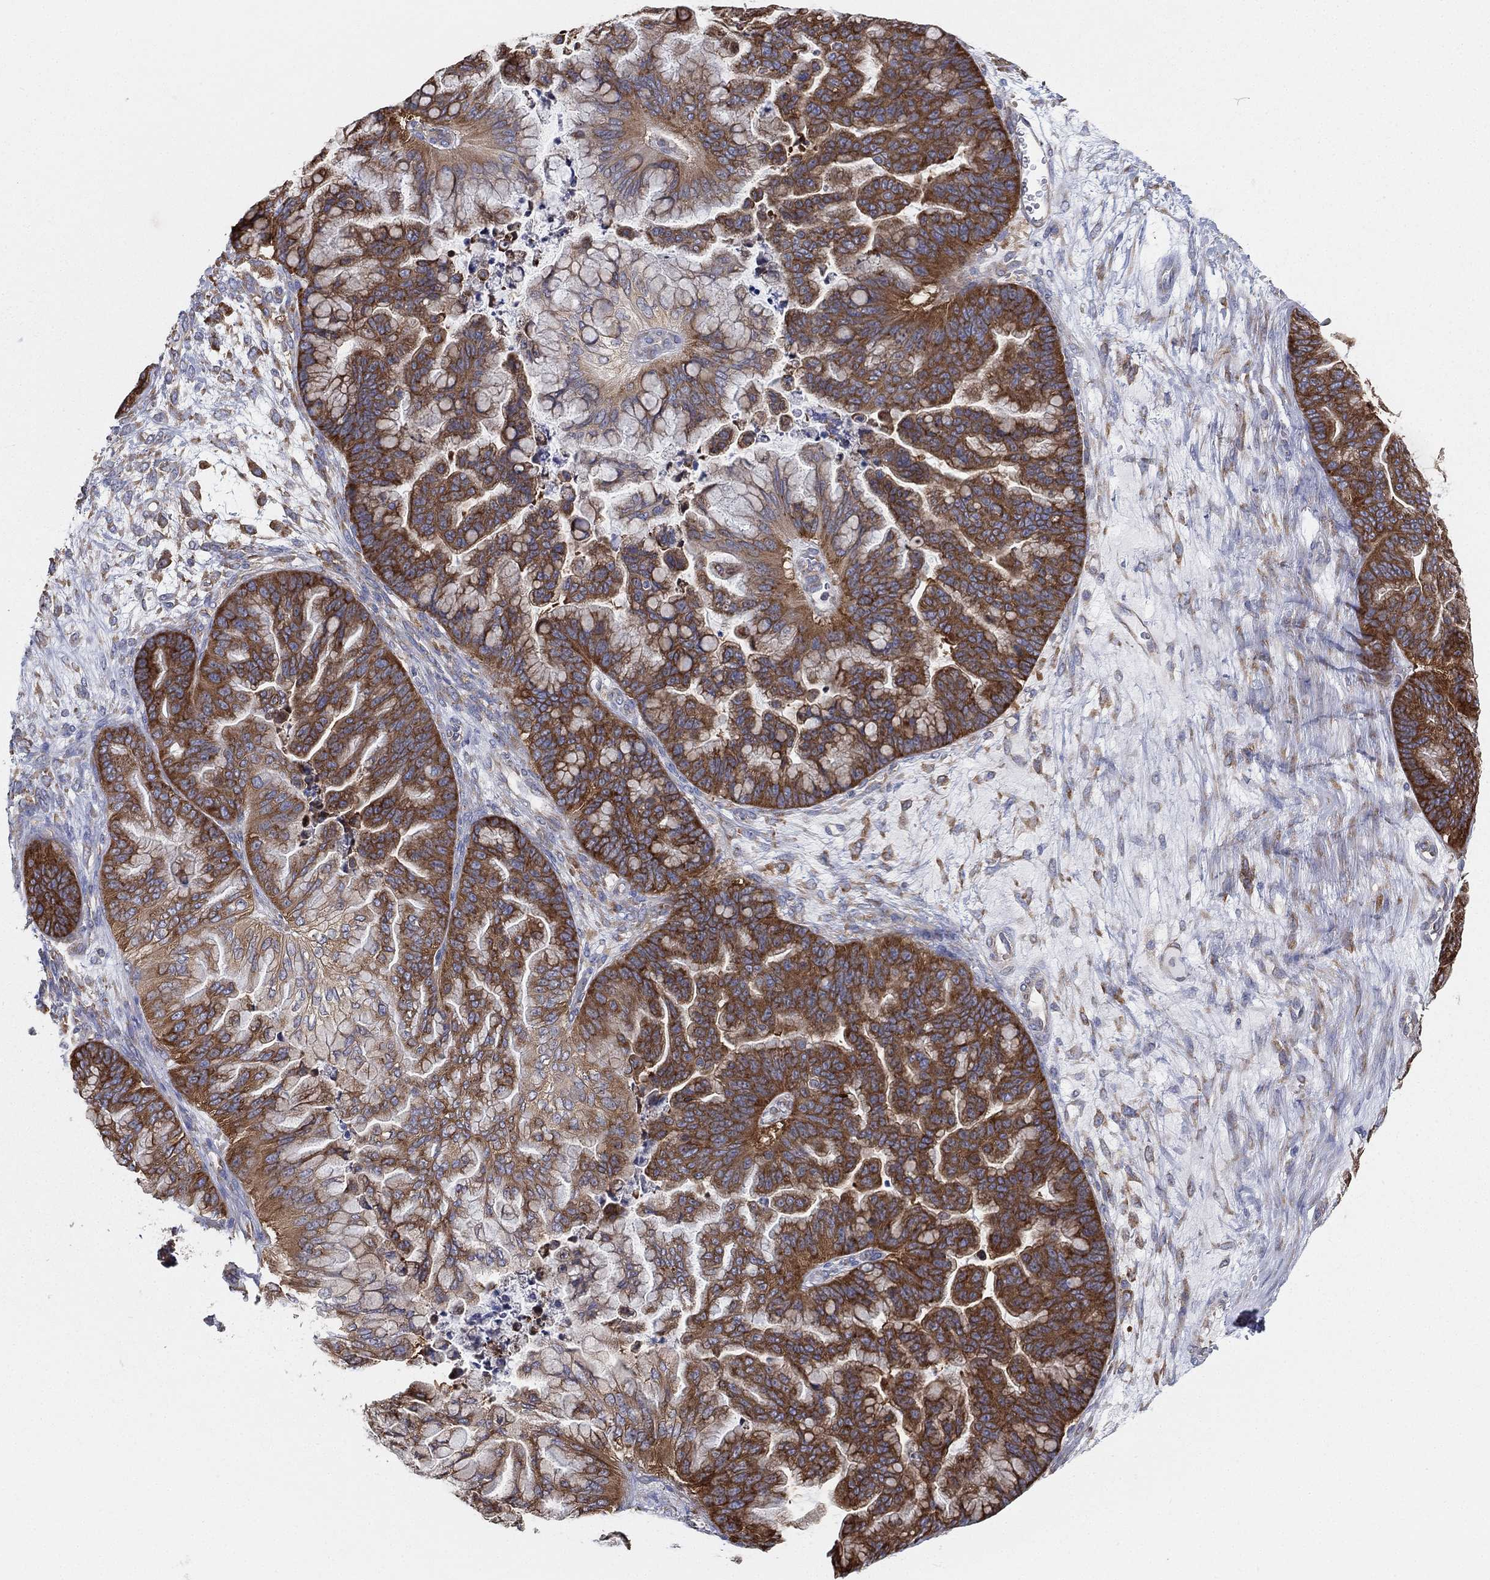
{"staining": {"intensity": "strong", "quantity": ">75%", "location": "cytoplasmic/membranous"}, "tissue": "ovarian cancer", "cell_type": "Tumor cells", "image_type": "cancer", "snomed": [{"axis": "morphology", "description": "Cystadenocarcinoma, mucinous, NOS"}, {"axis": "topography", "description": "Ovary"}], "caption": "Protein analysis of ovarian cancer tissue reveals strong cytoplasmic/membranous expression in approximately >75% of tumor cells.", "gene": "FARSA", "patient": {"sex": "female", "age": 67}}